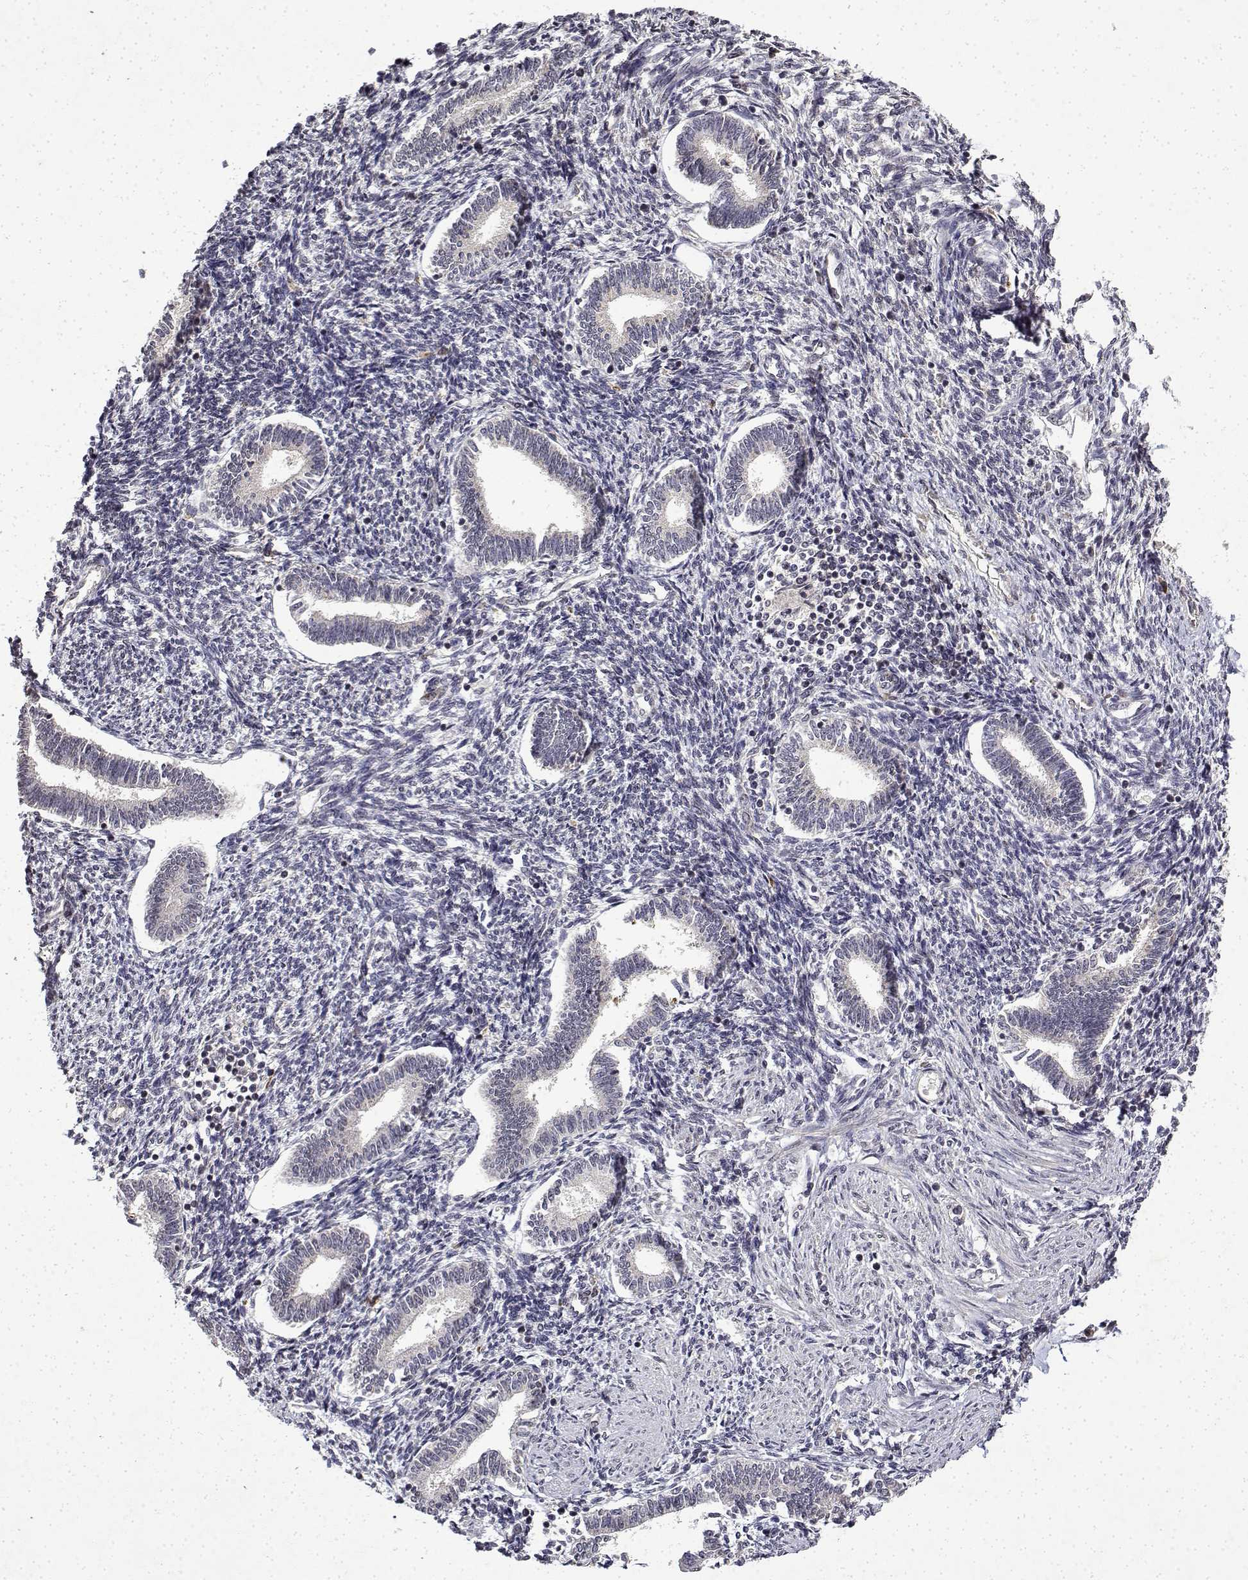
{"staining": {"intensity": "negative", "quantity": "none", "location": "none"}, "tissue": "endometrium", "cell_type": "Cells in endometrial stroma", "image_type": "normal", "snomed": [{"axis": "morphology", "description": "Normal tissue, NOS"}, {"axis": "topography", "description": "Endometrium"}], "caption": "IHC of unremarkable endometrium demonstrates no staining in cells in endometrial stroma.", "gene": "BDNF", "patient": {"sex": "female", "age": 42}}